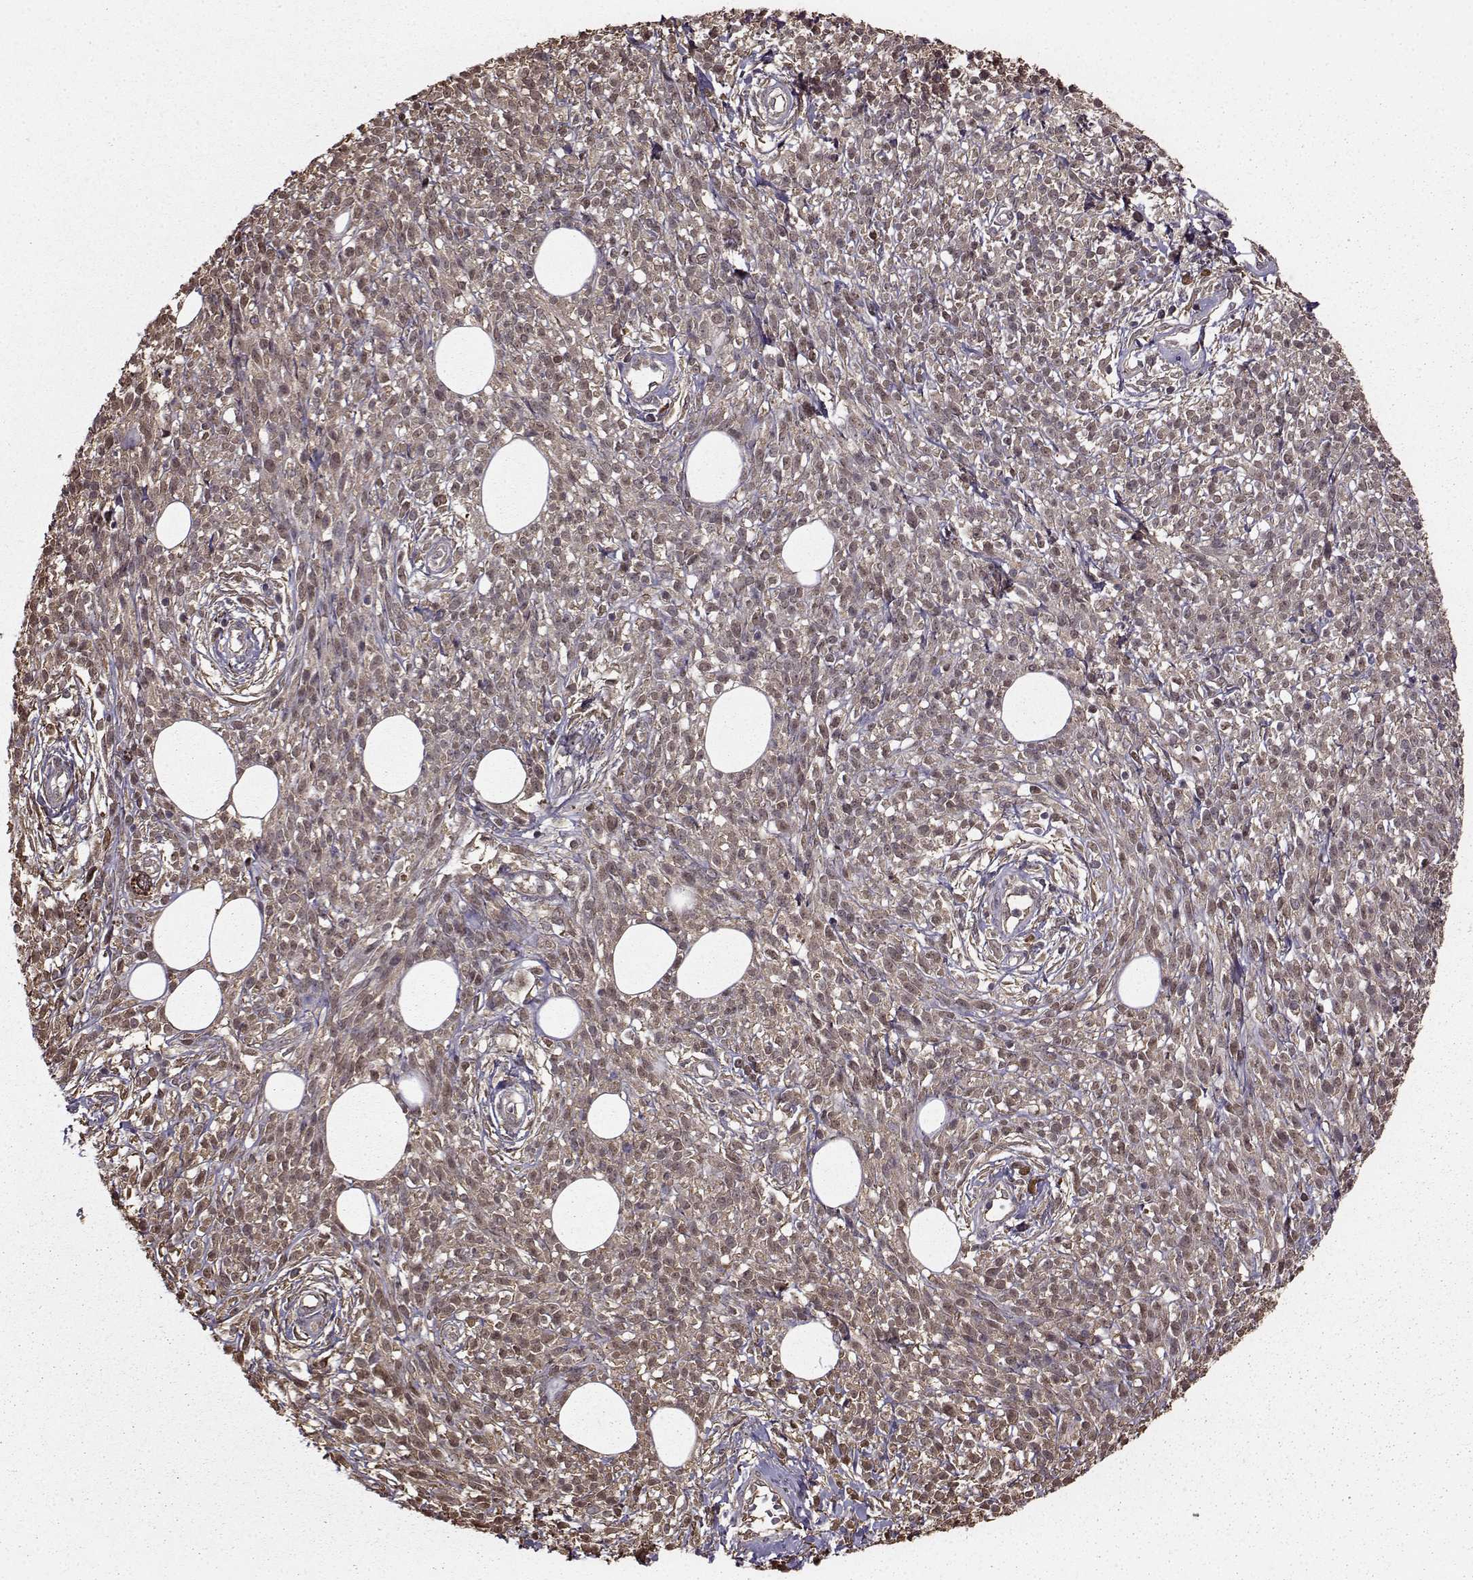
{"staining": {"intensity": "moderate", "quantity": "25%-75%", "location": "cytoplasmic/membranous"}, "tissue": "melanoma", "cell_type": "Tumor cells", "image_type": "cancer", "snomed": [{"axis": "morphology", "description": "Malignant melanoma, NOS"}, {"axis": "topography", "description": "Skin"}, {"axis": "topography", "description": "Skin of trunk"}], "caption": "Tumor cells demonstrate medium levels of moderate cytoplasmic/membranous staining in approximately 25%-75% of cells in human melanoma.", "gene": "NME1-NME2", "patient": {"sex": "male", "age": 74}}